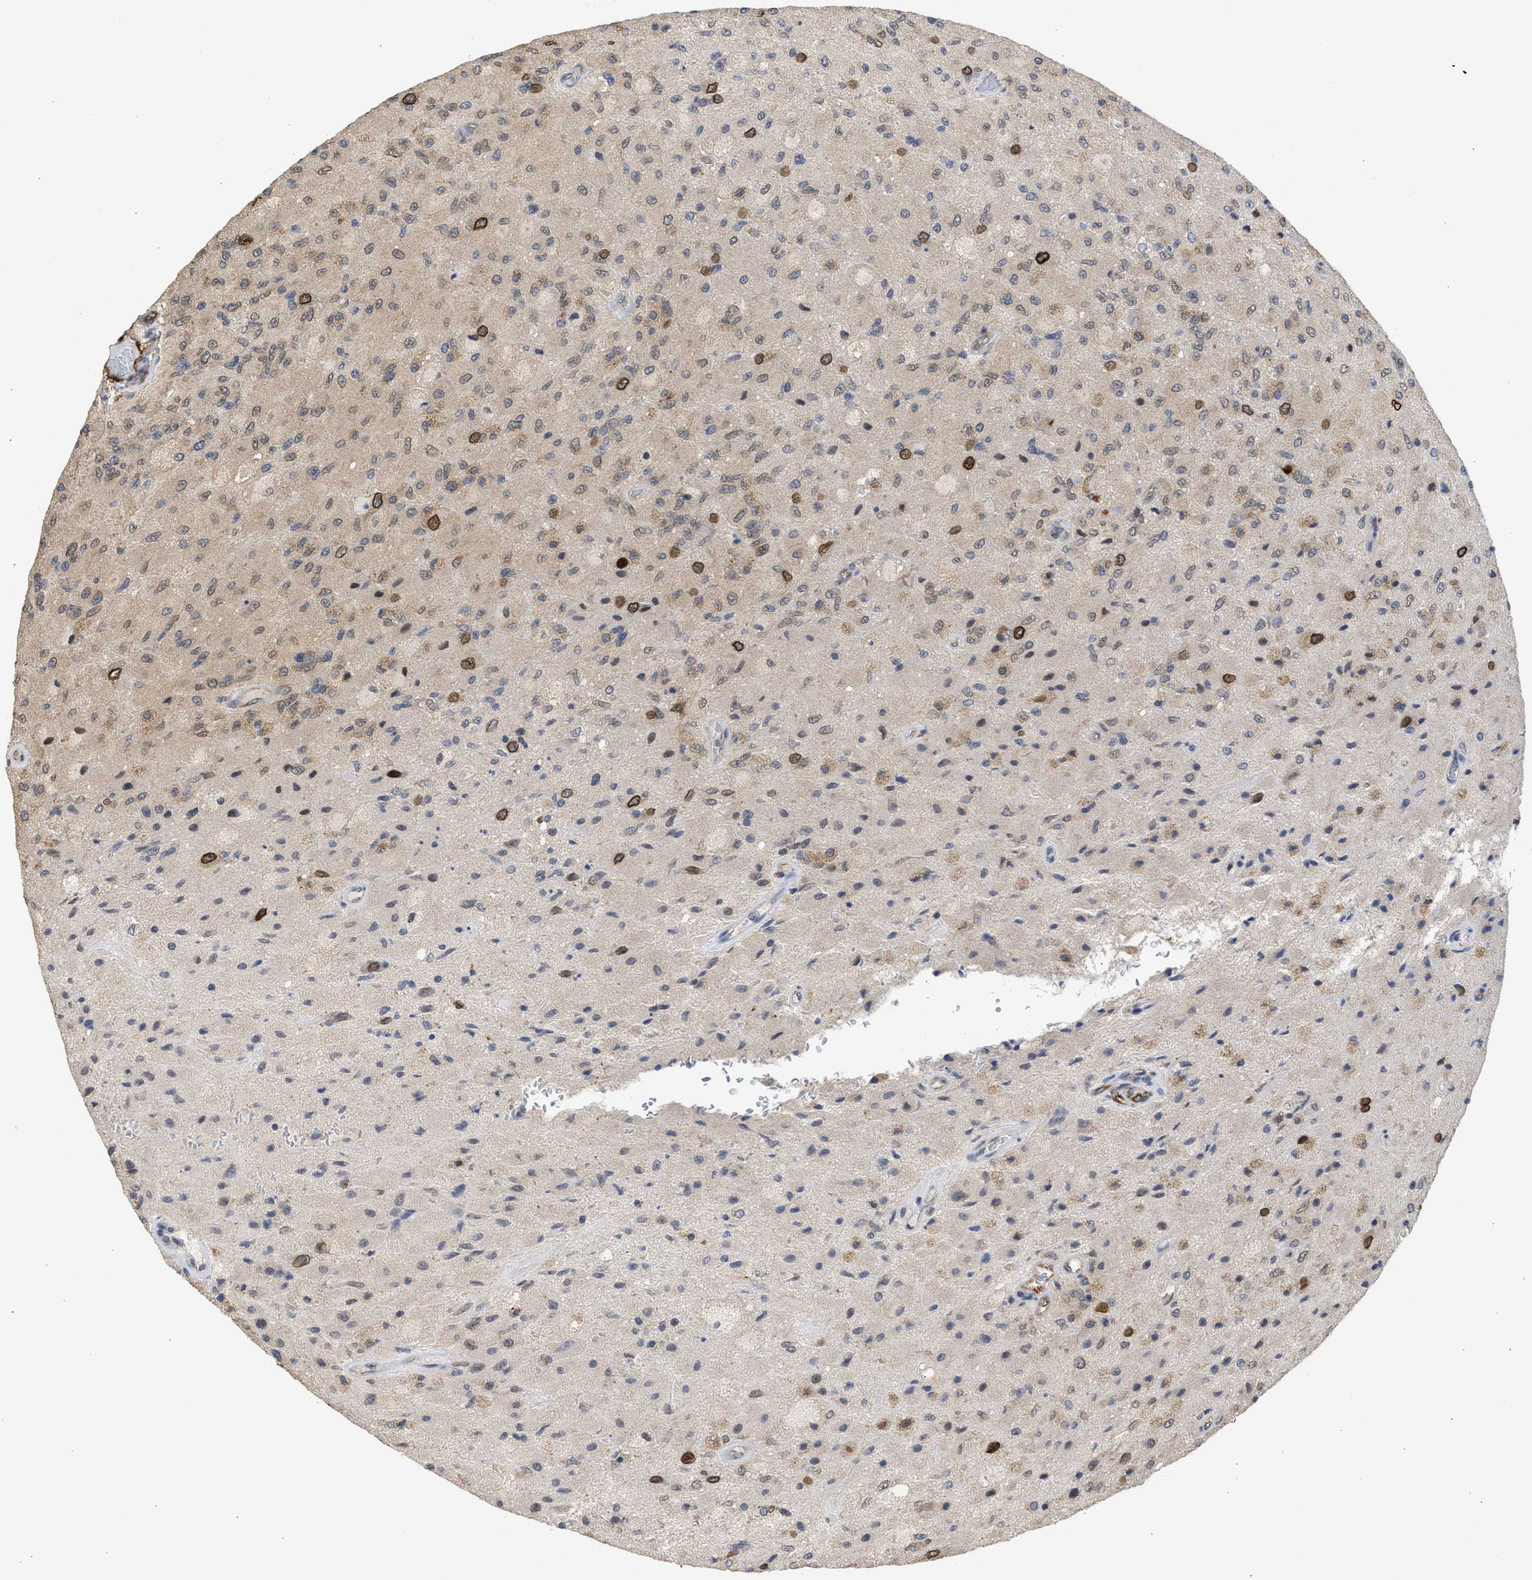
{"staining": {"intensity": "strong", "quantity": "<25%", "location": "cytoplasmic/membranous,nuclear"}, "tissue": "glioma", "cell_type": "Tumor cells", "image_type": "cancer", "snomed": [{"axis": "morphology", "description": "Normal tissue, NOS"}, {"axis": "morphology", "description": "Glioma, malignant, High grade"}, {"axis": "topography", "description": "Cerebral cortex"}], "caption": "Protein staining shows strong cytoplasmic/membranous and nuclear positivity in approximately <25% of tumor cells in malignant glioma (high-grade). The staining is performed using DAB brown chromogen to label protein expression. The nuclei are counter-stained blue using hematoxylin.", "gene": "DNAJC1", "patient": {"sex": "male", "age": 77}}